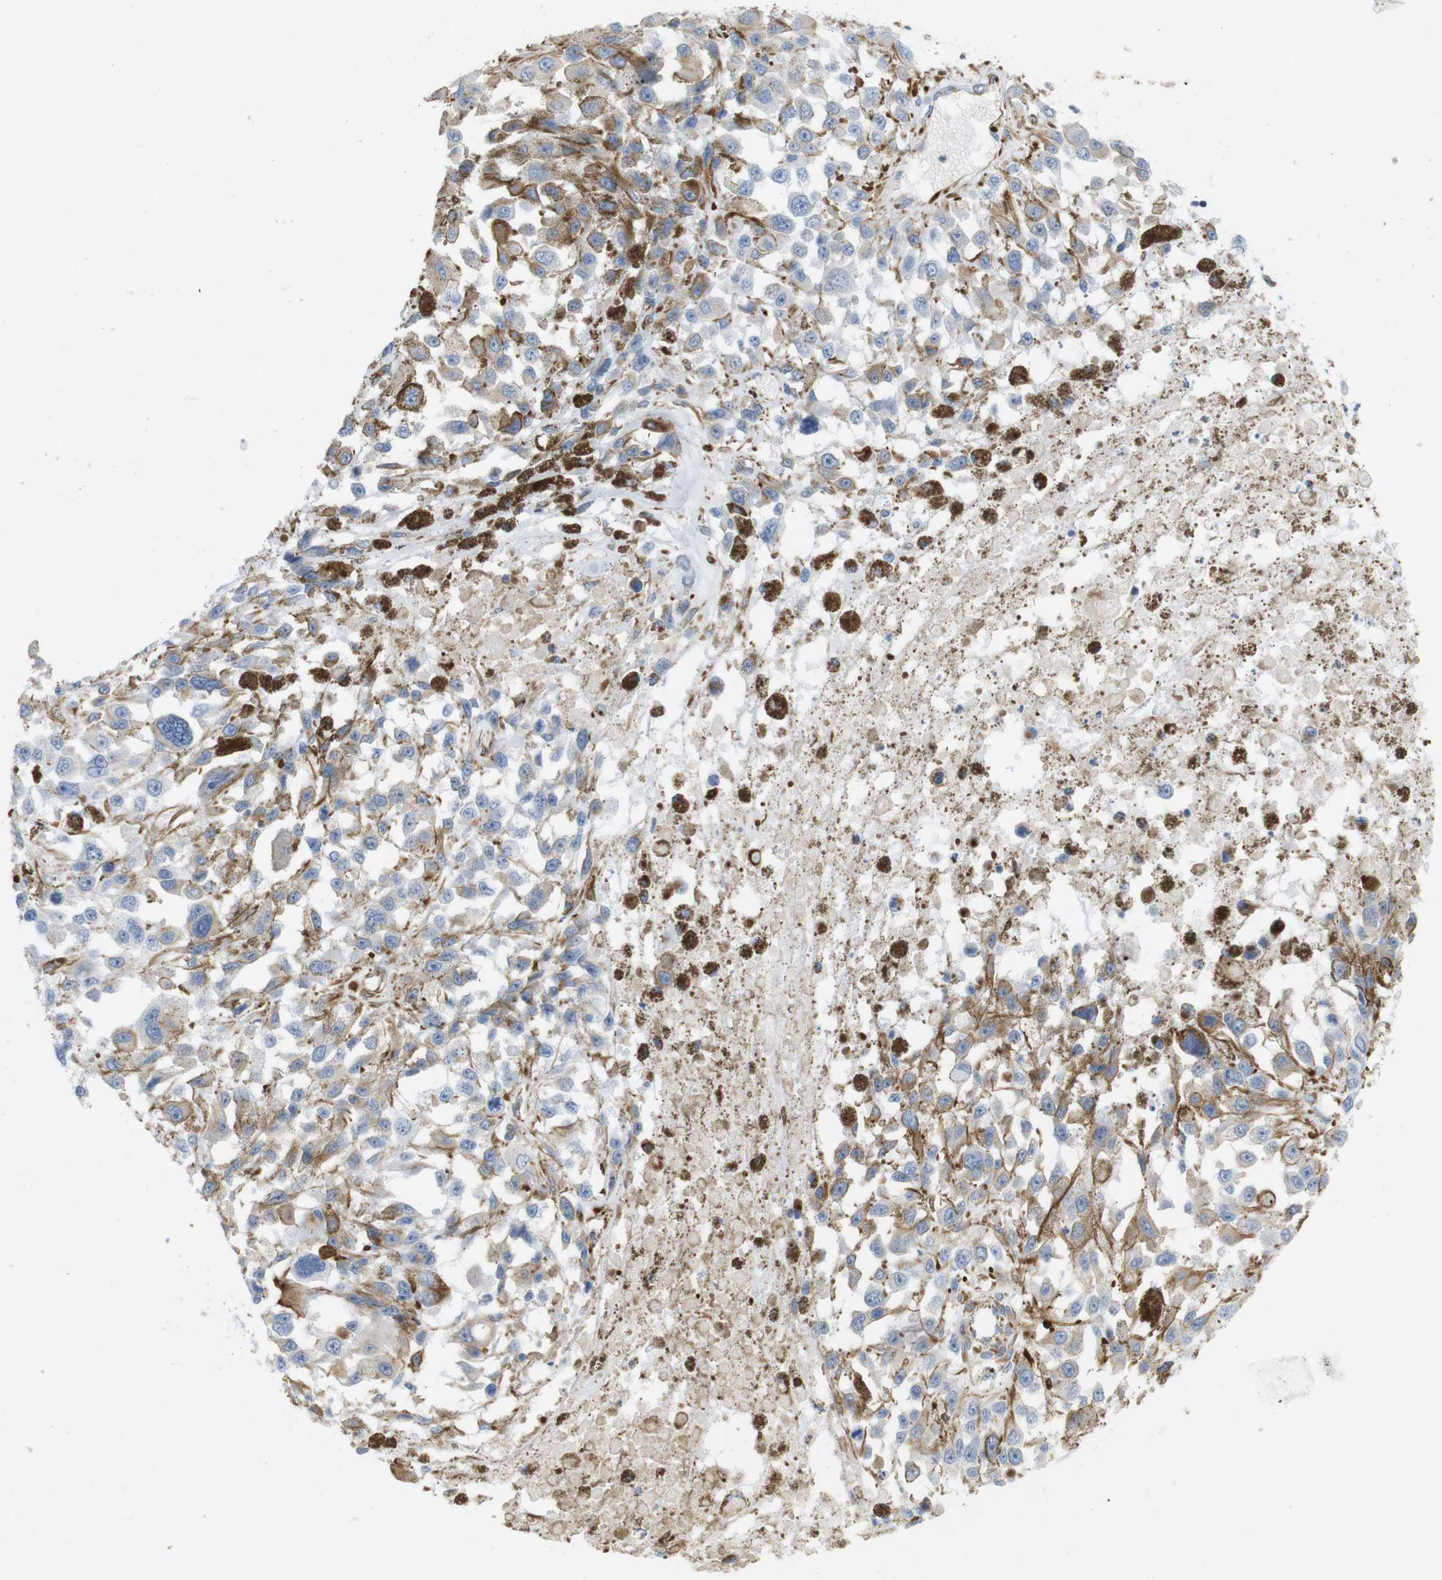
{"staining": {"intensity": "moderate", "quantity": "25%-75%", "location": "cytoplasmic/membranous"}, "tissue": "melanoma", "cell_type": "Tumor cells", "image_type": "cancer", "snomed": [{"axis": "morphology", "description": "Malignant melanoma, Metastatic site"}, {"axis": "topography", "description": "Lymph node"}], "caption": "A medium amount of moderate cytoplasmic/membranous expression is appreciated in approximately 25%-75% of tumor cells in melanoma tissue.", "gene": "MS4A10", "patient": {"sex": "male", "age": 59}}